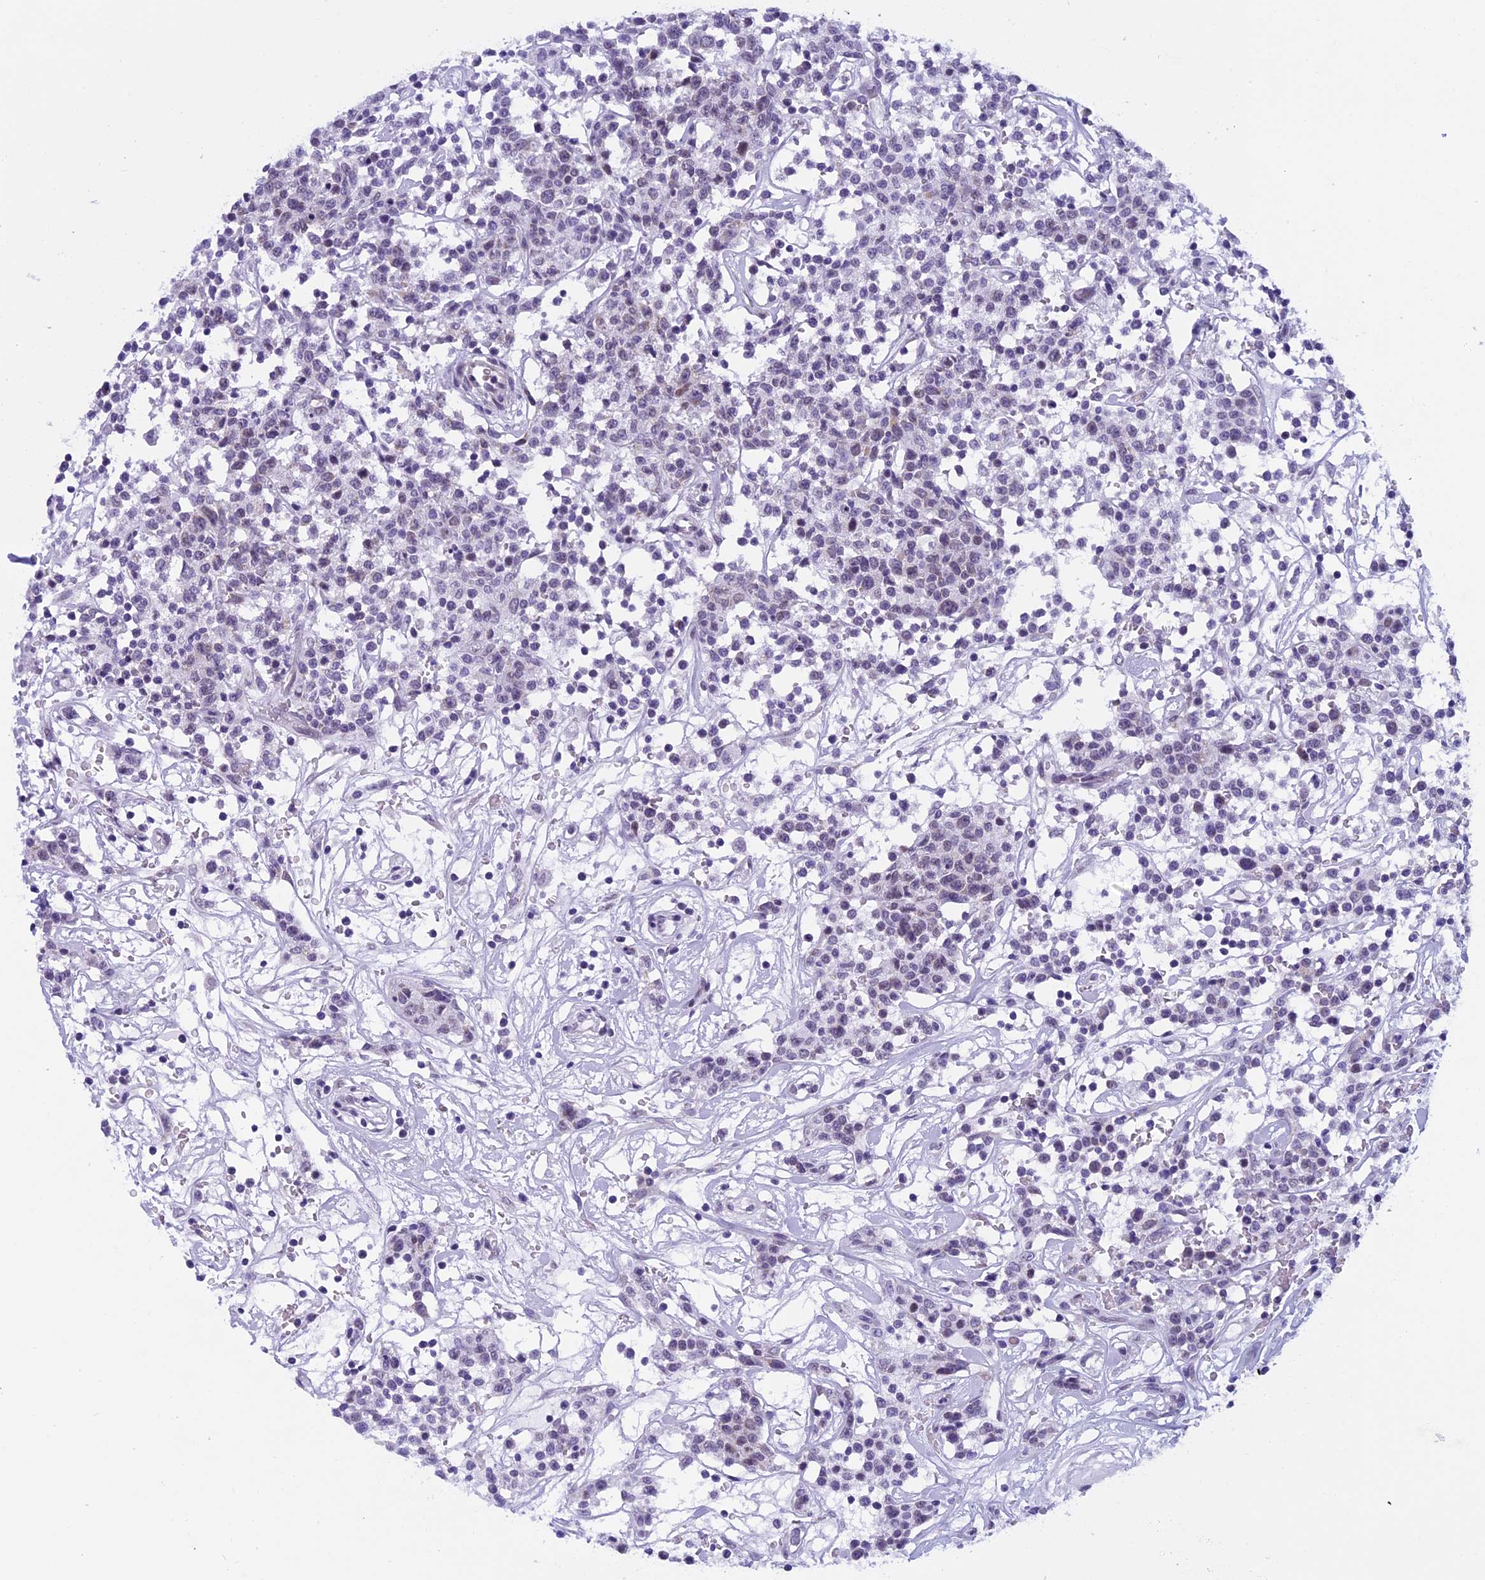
{"staining": {"intensity": "negative", "quantity": "none", "location": "none"}, "tissue": "lymphoma", "cell_type": "Tumor cells", "image_type": "cancer", "snomed": [{"axis": "morphology", "description": "Malignant lymphoma, non-Hodgkin's type, Low grade"}, {"axis": "topography", "description": "Small intestine"}], "caption": "The immunohistochemistry image has no significant staining in tumor cells of lymphoma tissue. Brightfield microscopy of immunohistochemistry (IHC) stained with DAB (brown) and hematoxylin (blue), captured at high magnification.", "gene": "ZNF317", "patient": {"sex": "female", "age": 59}}